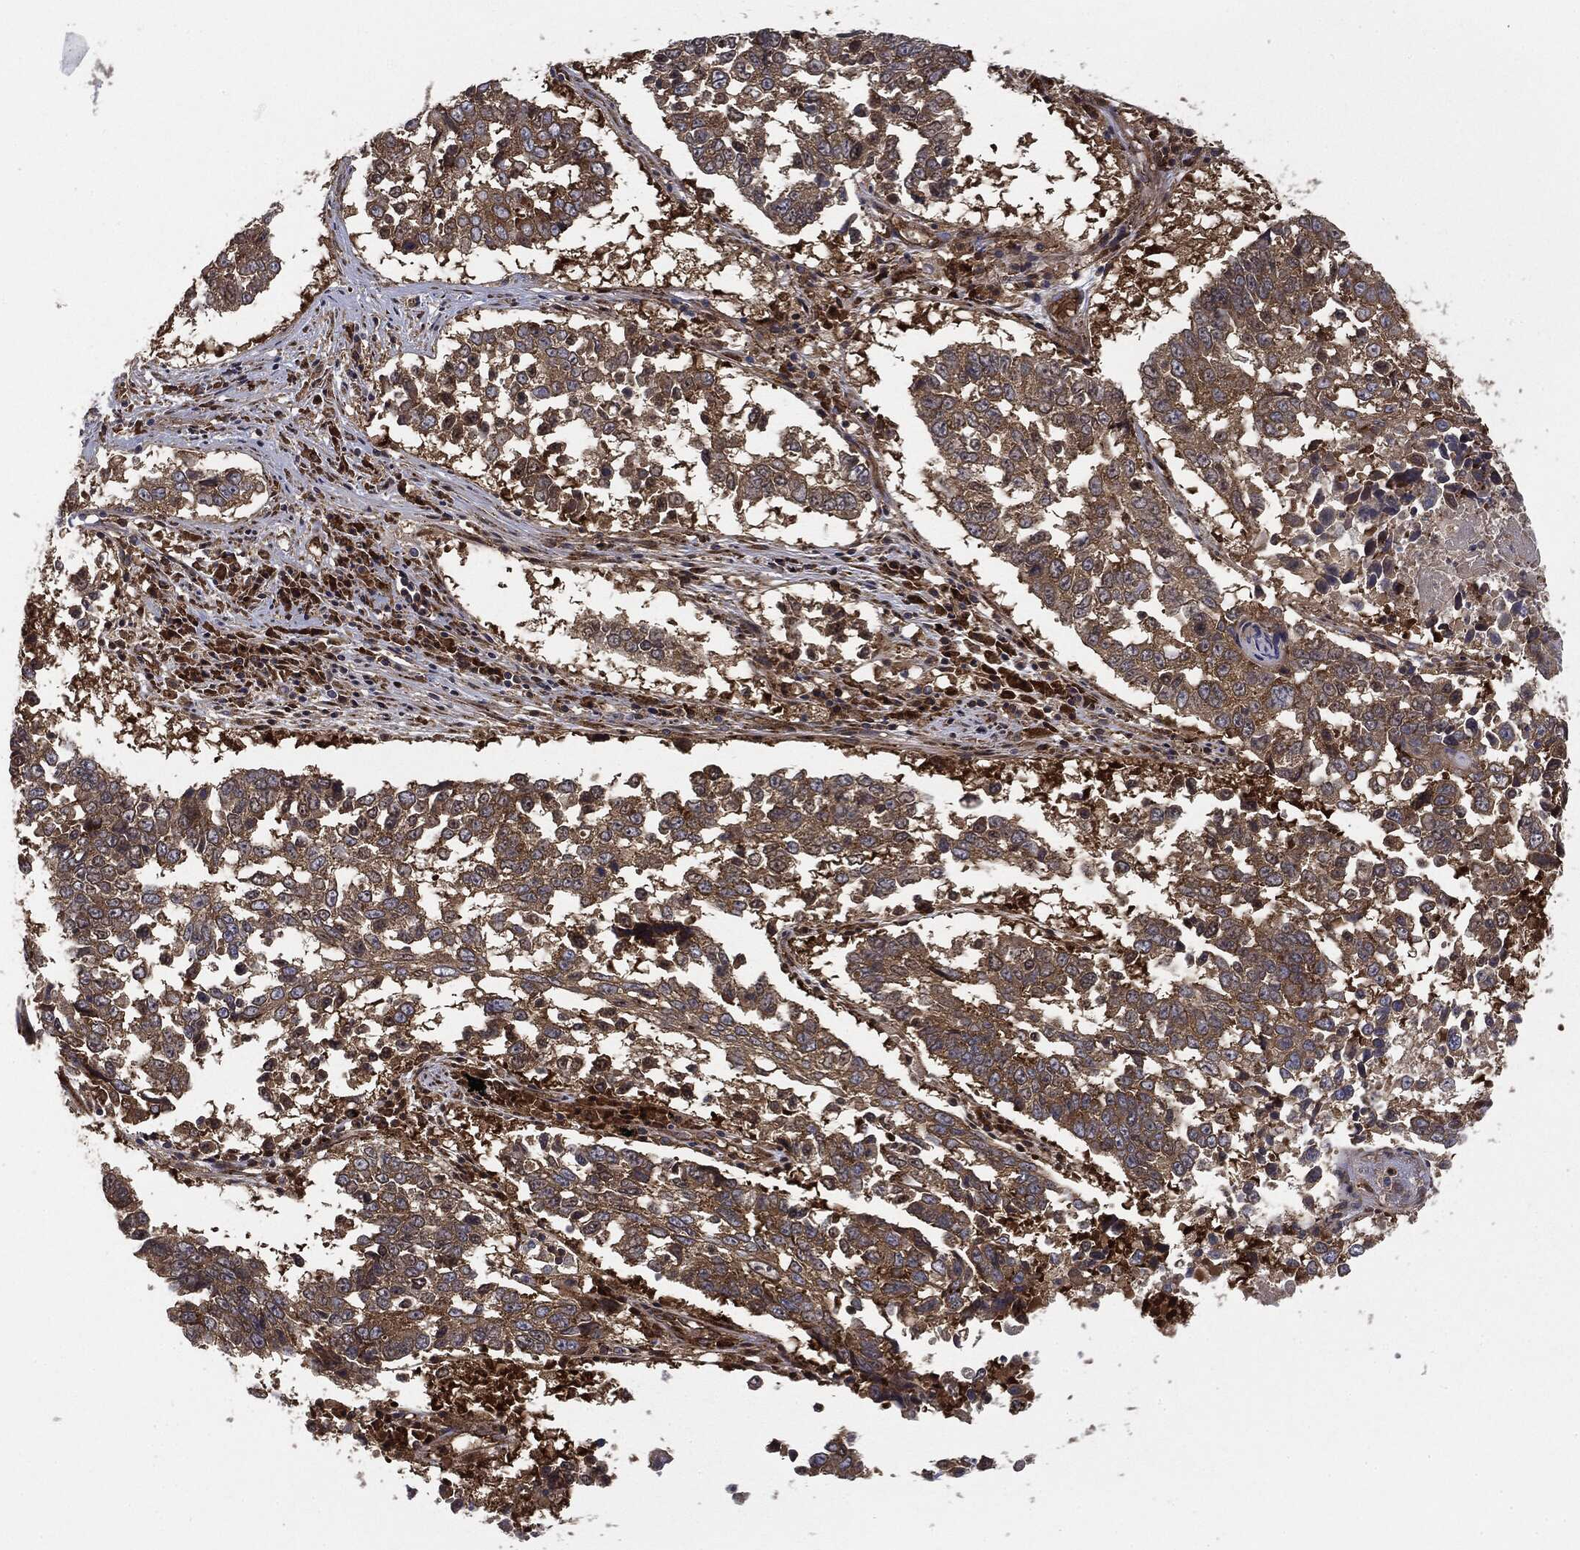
{"staining": {"intensity": "weak", "quantity": ">75%", "location": "cytoplasmic/membranous"}, "tissue": "lung cancer", "cell_type": "Tumor cells", "image_type": "cancer", "snomed": [{"axis": "morphology", "description": "Squamous cell carcinoma, NOS"}, {"axis": "topography", "description": "Lung"}], "caption": "This is an image of immunohistochemistry (IHC) staining of squamous cell carcinoma (lung), which shows weak expression in the cytoplasmic/membranous of tumor cells.", "gene": "EIF2AK2", "patient": {"sex": "male", "age": 82}}